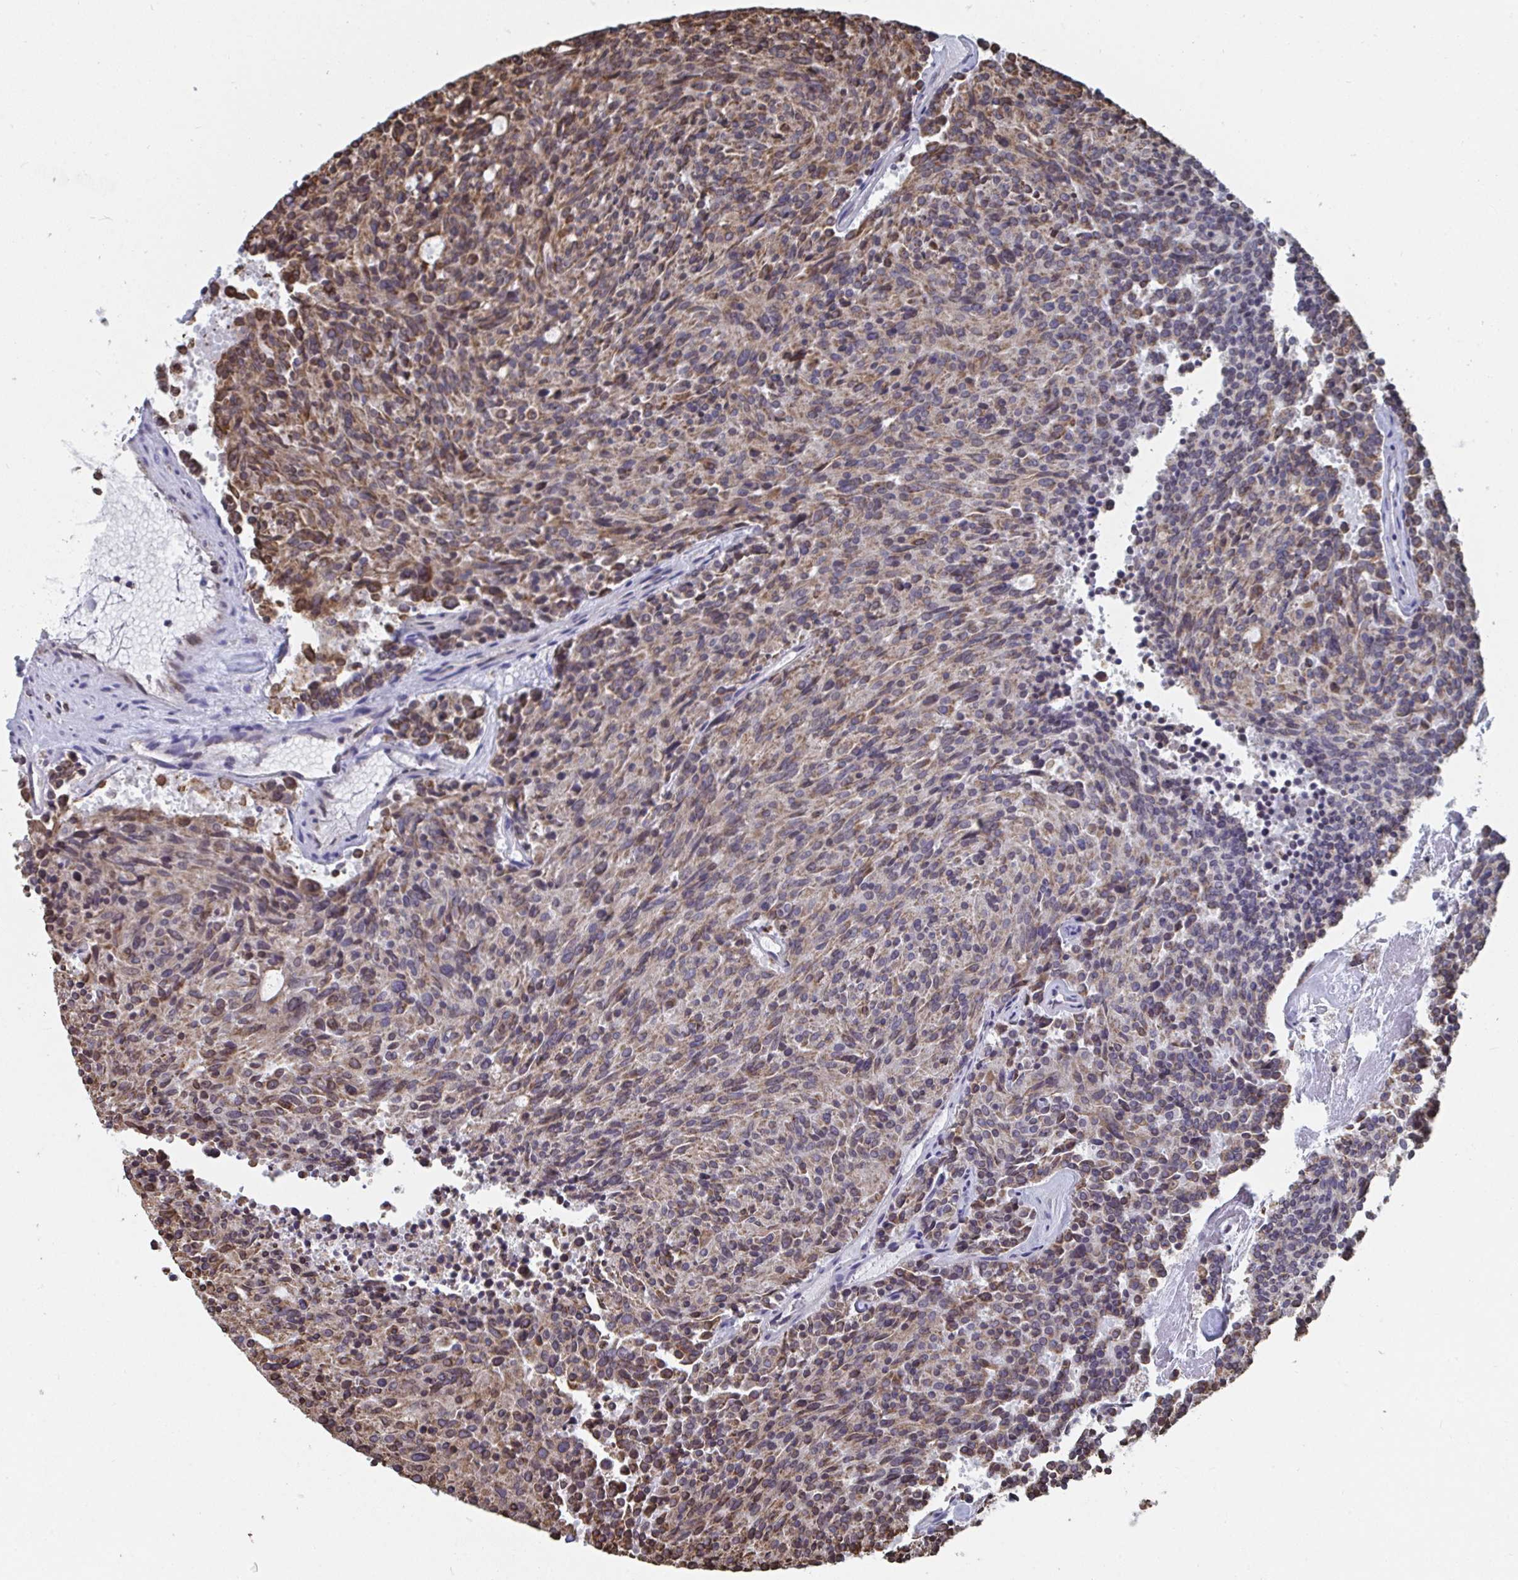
{"staining": {"intensity": "moderate", "quantity": ">75%", "location": "cytoplasmic/membranous"}, "tissue": "carcinoid", "cell_type": "Tumor cells", "image_type": "cancer", "snomed": [{"axis": "morphology", "description": "Carcinoid, malignant, NOS"}, {"axis": "topography", "description": "Pancreas"}], "caption": "Moderate cytoplasmic/membranous positivity for a protein is identified in about >75% of tumor cells of carcinoid using IHC.", "gene": "ELAVL1", "patient": {"sex": "female", "age": 54}}